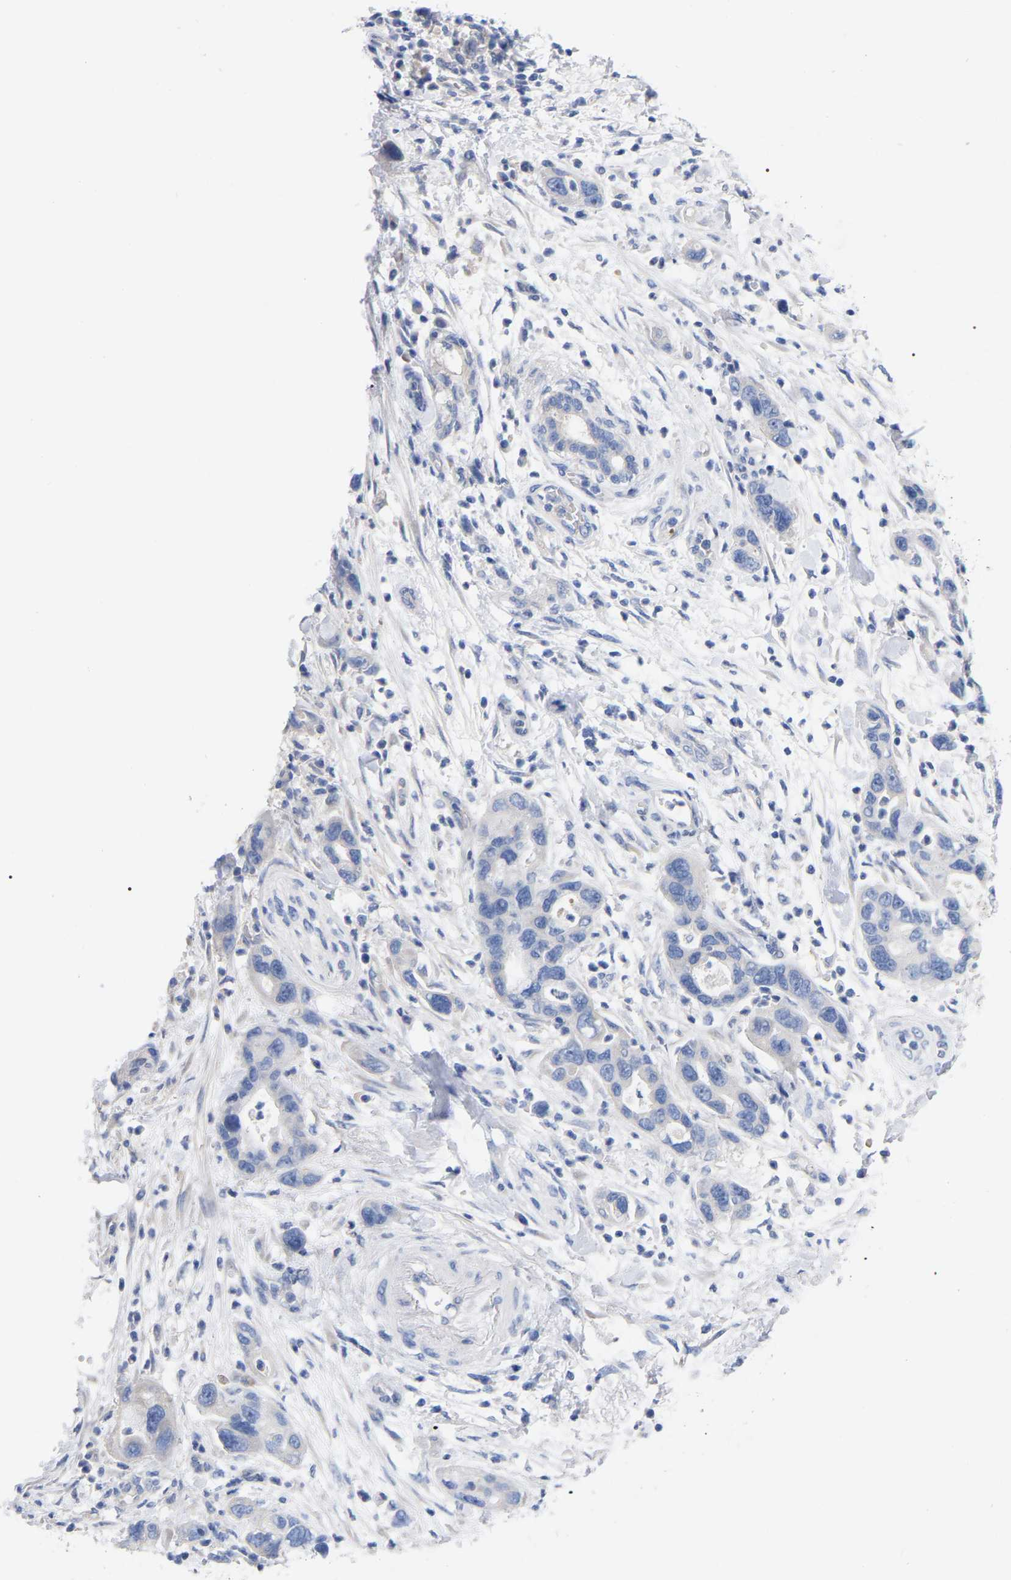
{"staining": {"intensity": "negative", "quantity": "none", "location": "none"}, "tissue": "pancreatic cancer", "cell_type": "Tumor cells", "image_type": "cancer", "snomed": [{"axis": "morphology", "description": "Normal tissue, NOS"}, {"axis": "morphology", "description": "Adenocarcinoma, NOS"}, {"axis": "topography", "description": "Pancreas"}], "caption": "The photomicrograph exhibits no significant expression in tumor cells of adenocarcinoma (pancreatic).", "gene": "HAPLN1", "patient": {"sex": "female", "age": 71}}